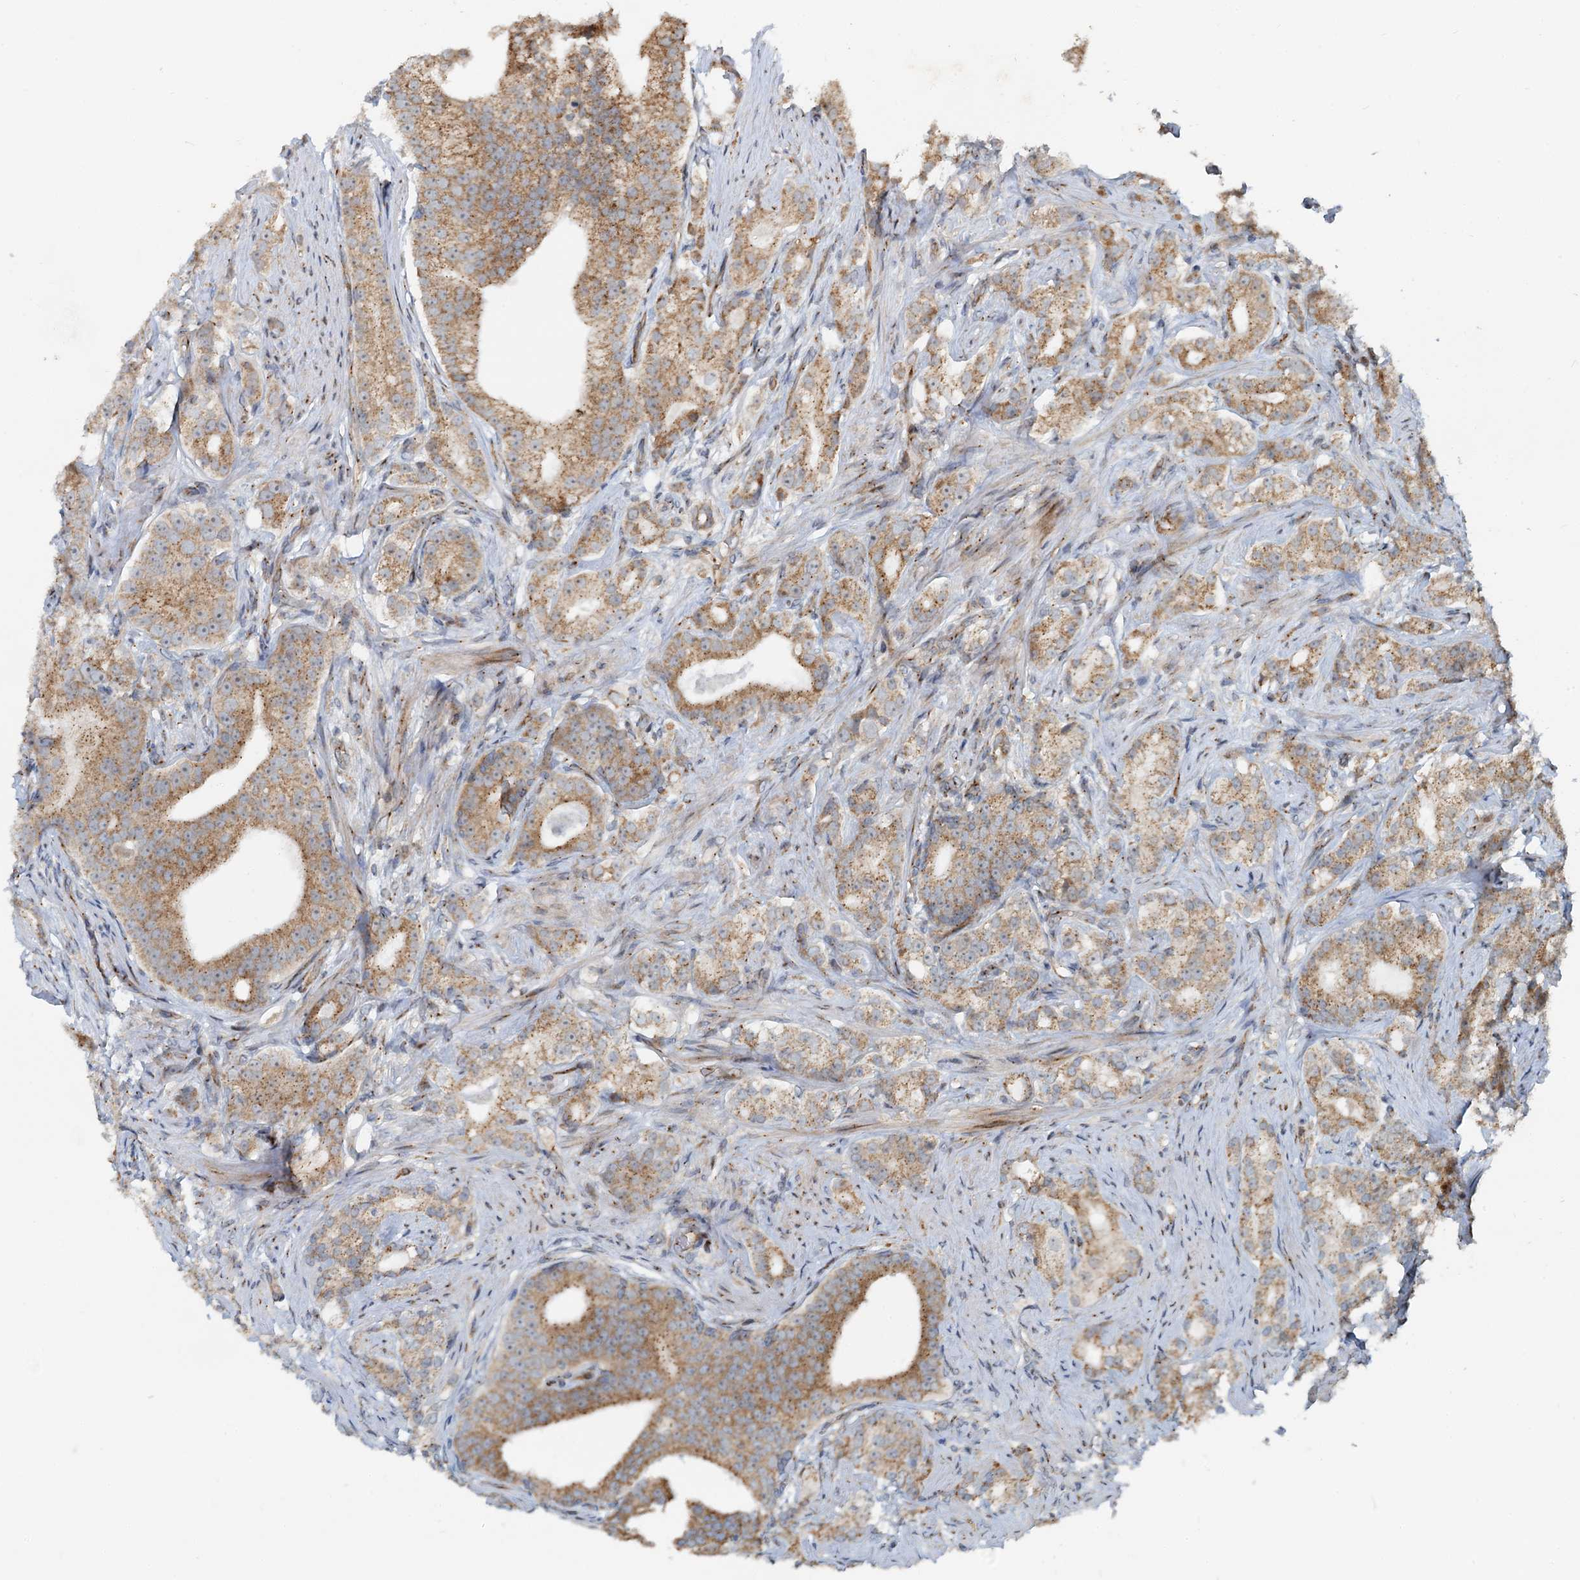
{"staining": {"intensity": "moderate", "quantity": ">75%", "location": "cytoplasmic/membranous"}, "tissue": "prostate cancer", "cell_type": "Tumor cells", "image_type": "cancer", "snomed": [{"axis": "morphology", "description": "Adenocarcinoma, Low grade"}, {"axis": "topography", "description": "Prostate"}], "caption": "Immunohistochemical staining of prostate cancer (low-grade adenocarcinoma) demonstrates moderate cytoplasmic/membranous protein staining in about >75% of tumor cells.", "gene": "CEP68", "patient": {"sex": "male", "age": 71}}